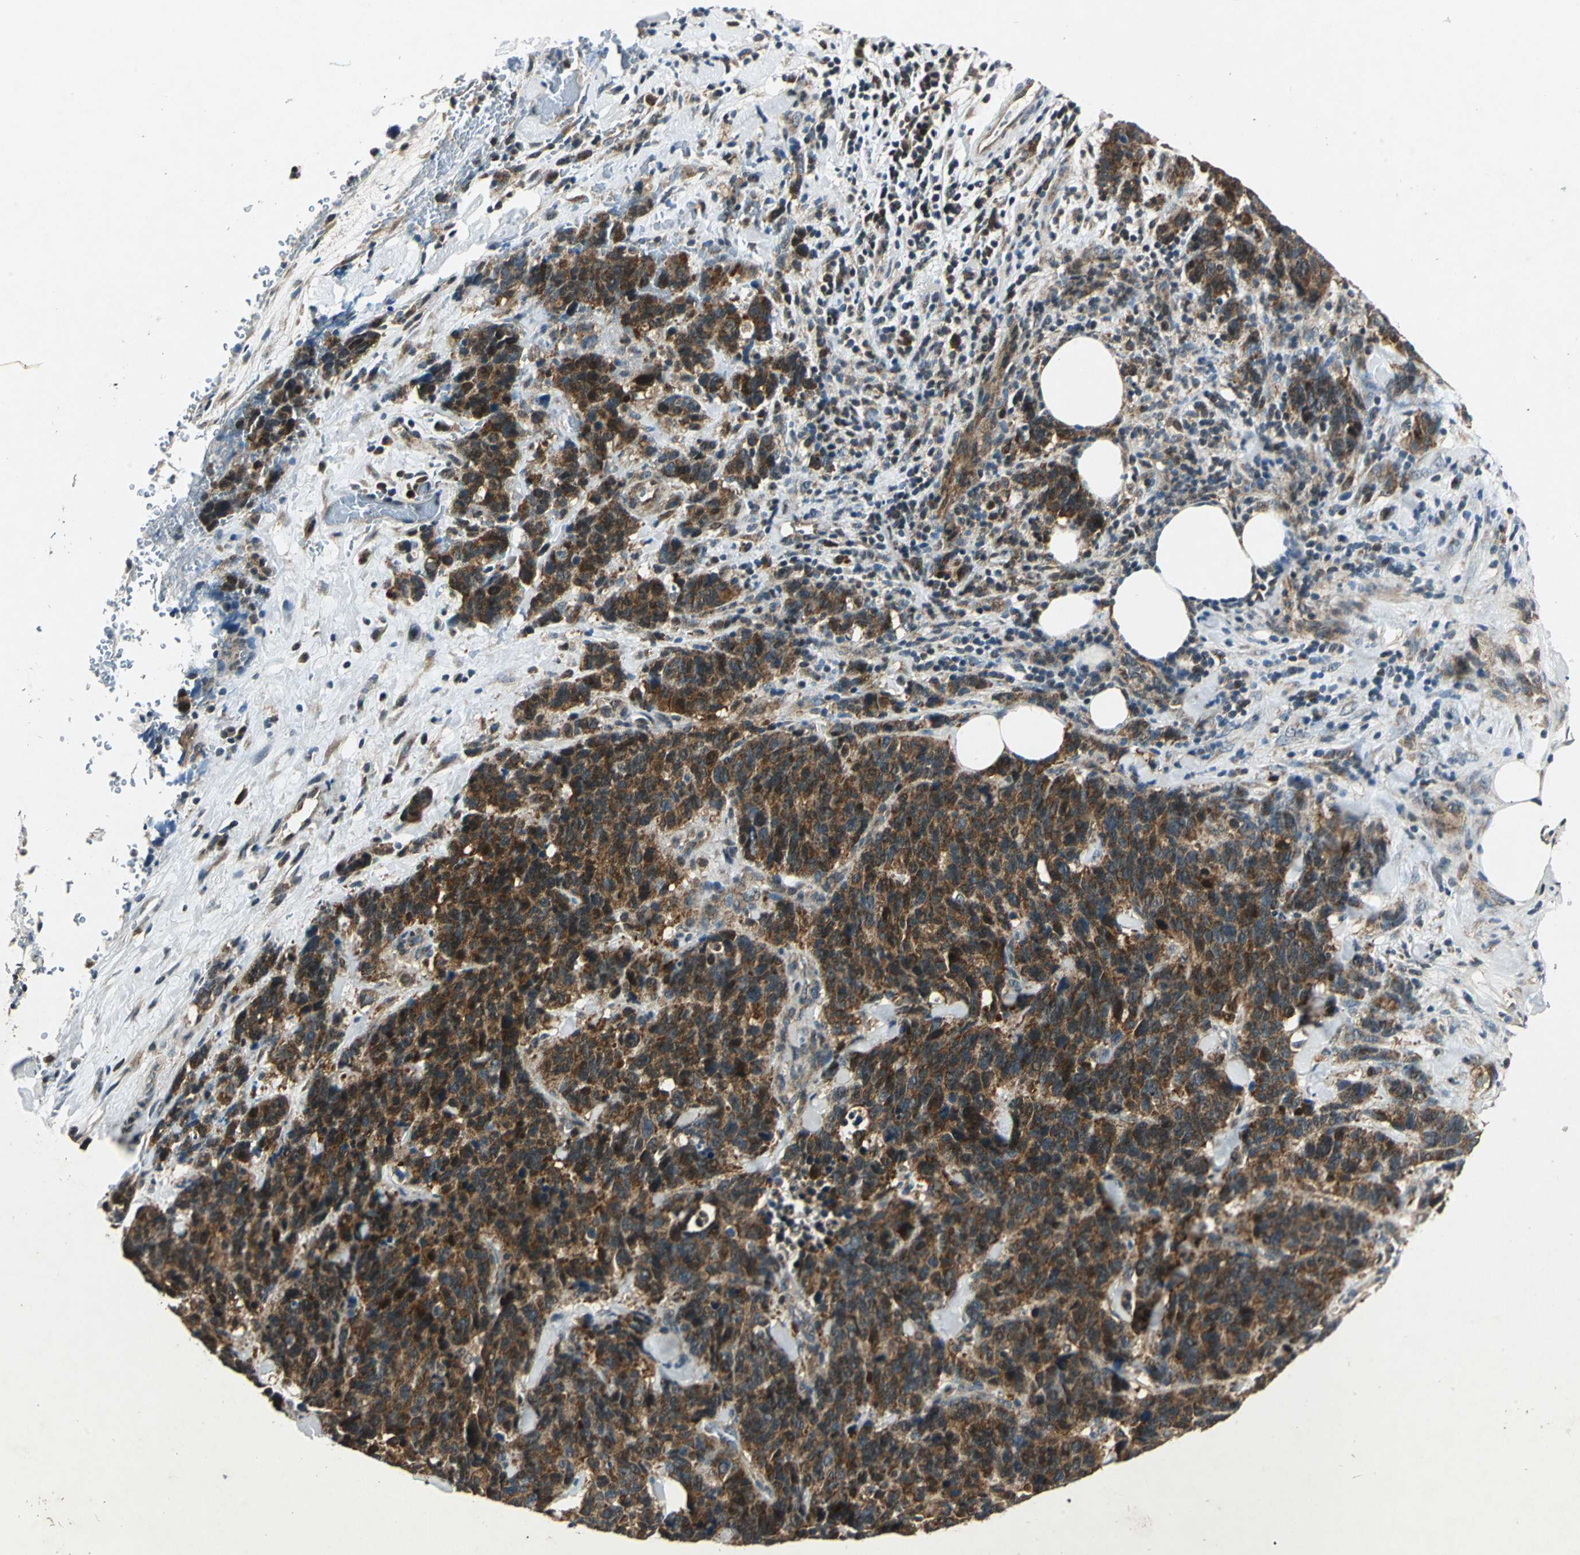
{"staining": {"intensity": "strong", "quantity": ">75%", "location": "cytoplasmic/membranous"}, "tissue": "lung cancer", "cell_type": "Tumor cells", "image_type": "cancer", "snomed": [{"axis": "morphology", "description": "Neoplasm, malignant, NOS"}, {"axis": "topography", "description": "Lung"}], "caption": "The immunohistochemical stain highlights strong cytoplasmic/membranous staining in tumor cells of lung neoplasm (malignant) tissue.", "gene": "AHSA1", "patient": {"sex": "female", "age": 58}}